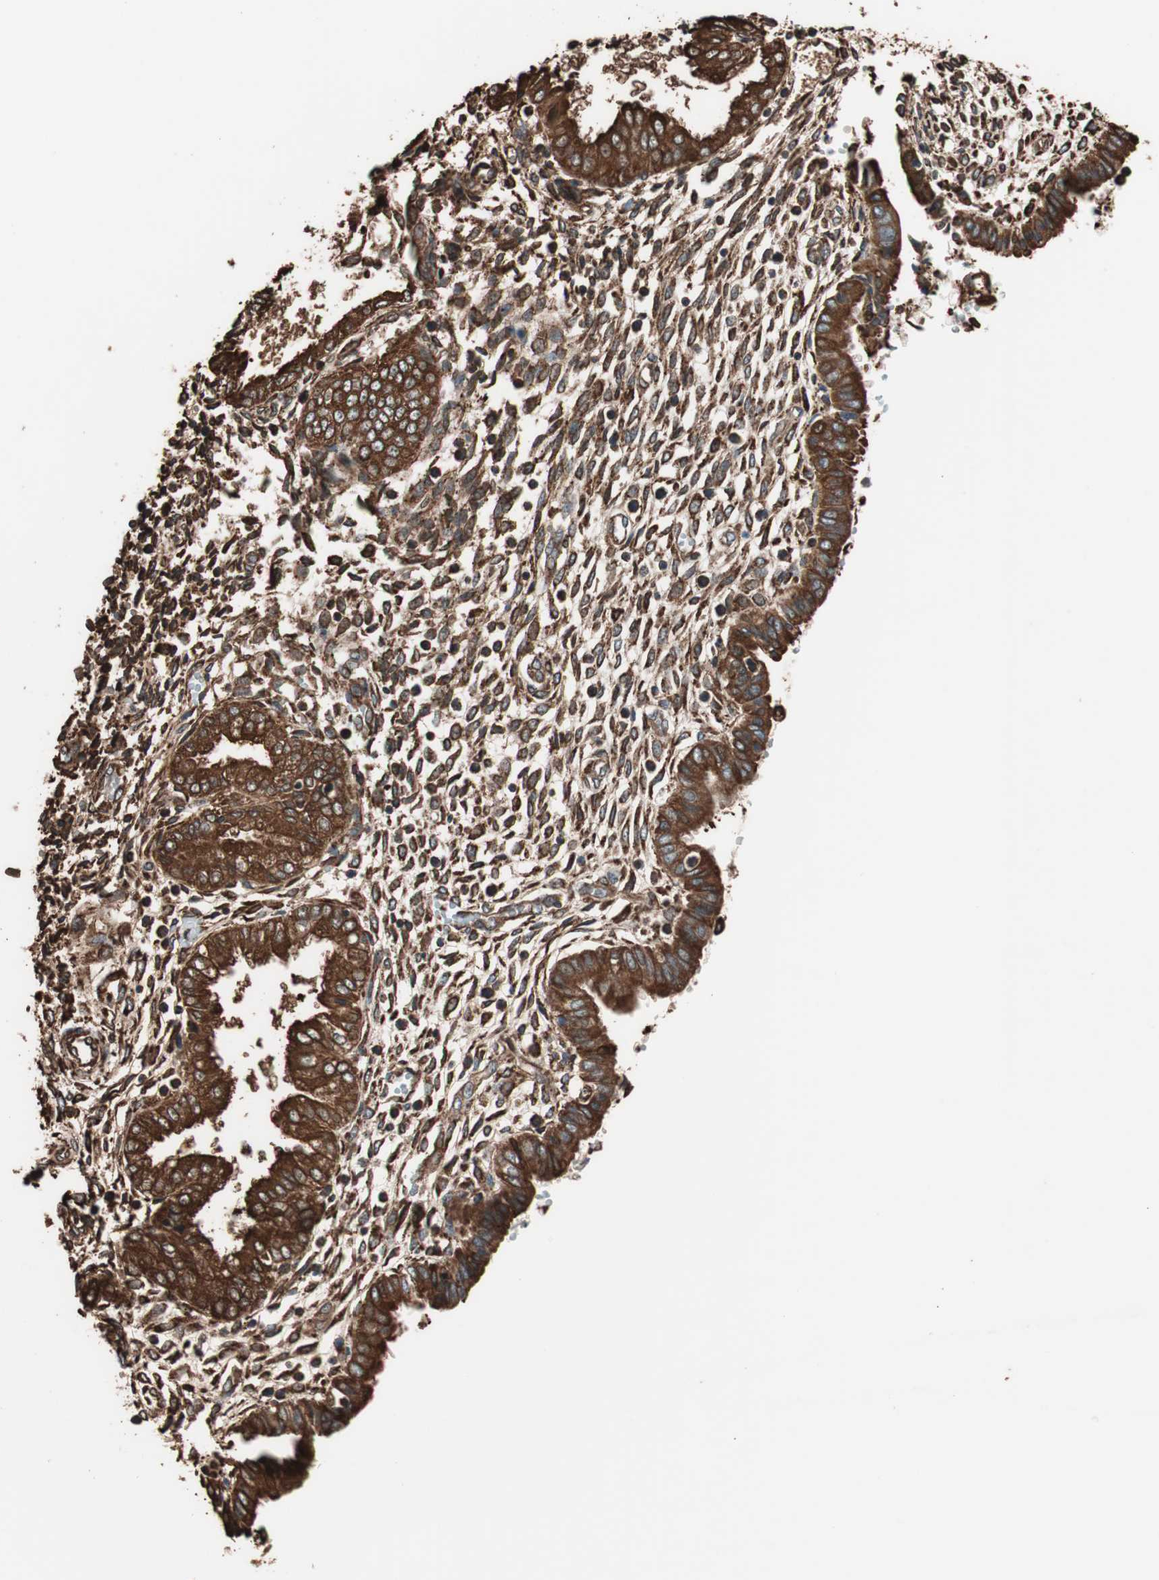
{"staining": {"intensity": "strong", "quantity": ">75%", "location": "cytoplasmic/membranous"}, "tissue": "endometrium", "cell_type": "Cells in endometrial stroma", "image_type": "normal", "snomed": [{"axis": "morphology", "description": "Normal tissue, NOS"}, {"axis": "topography", "description": "Endometrium"}], "caption": "IHC of unremarkable human endometrium reveals high levels of strong cytoplasmic/membranous expression in about >75% of cells in endometrial stroma.", "gene": "VEGFA", "patient": {"sex": "female", "age": 33}}